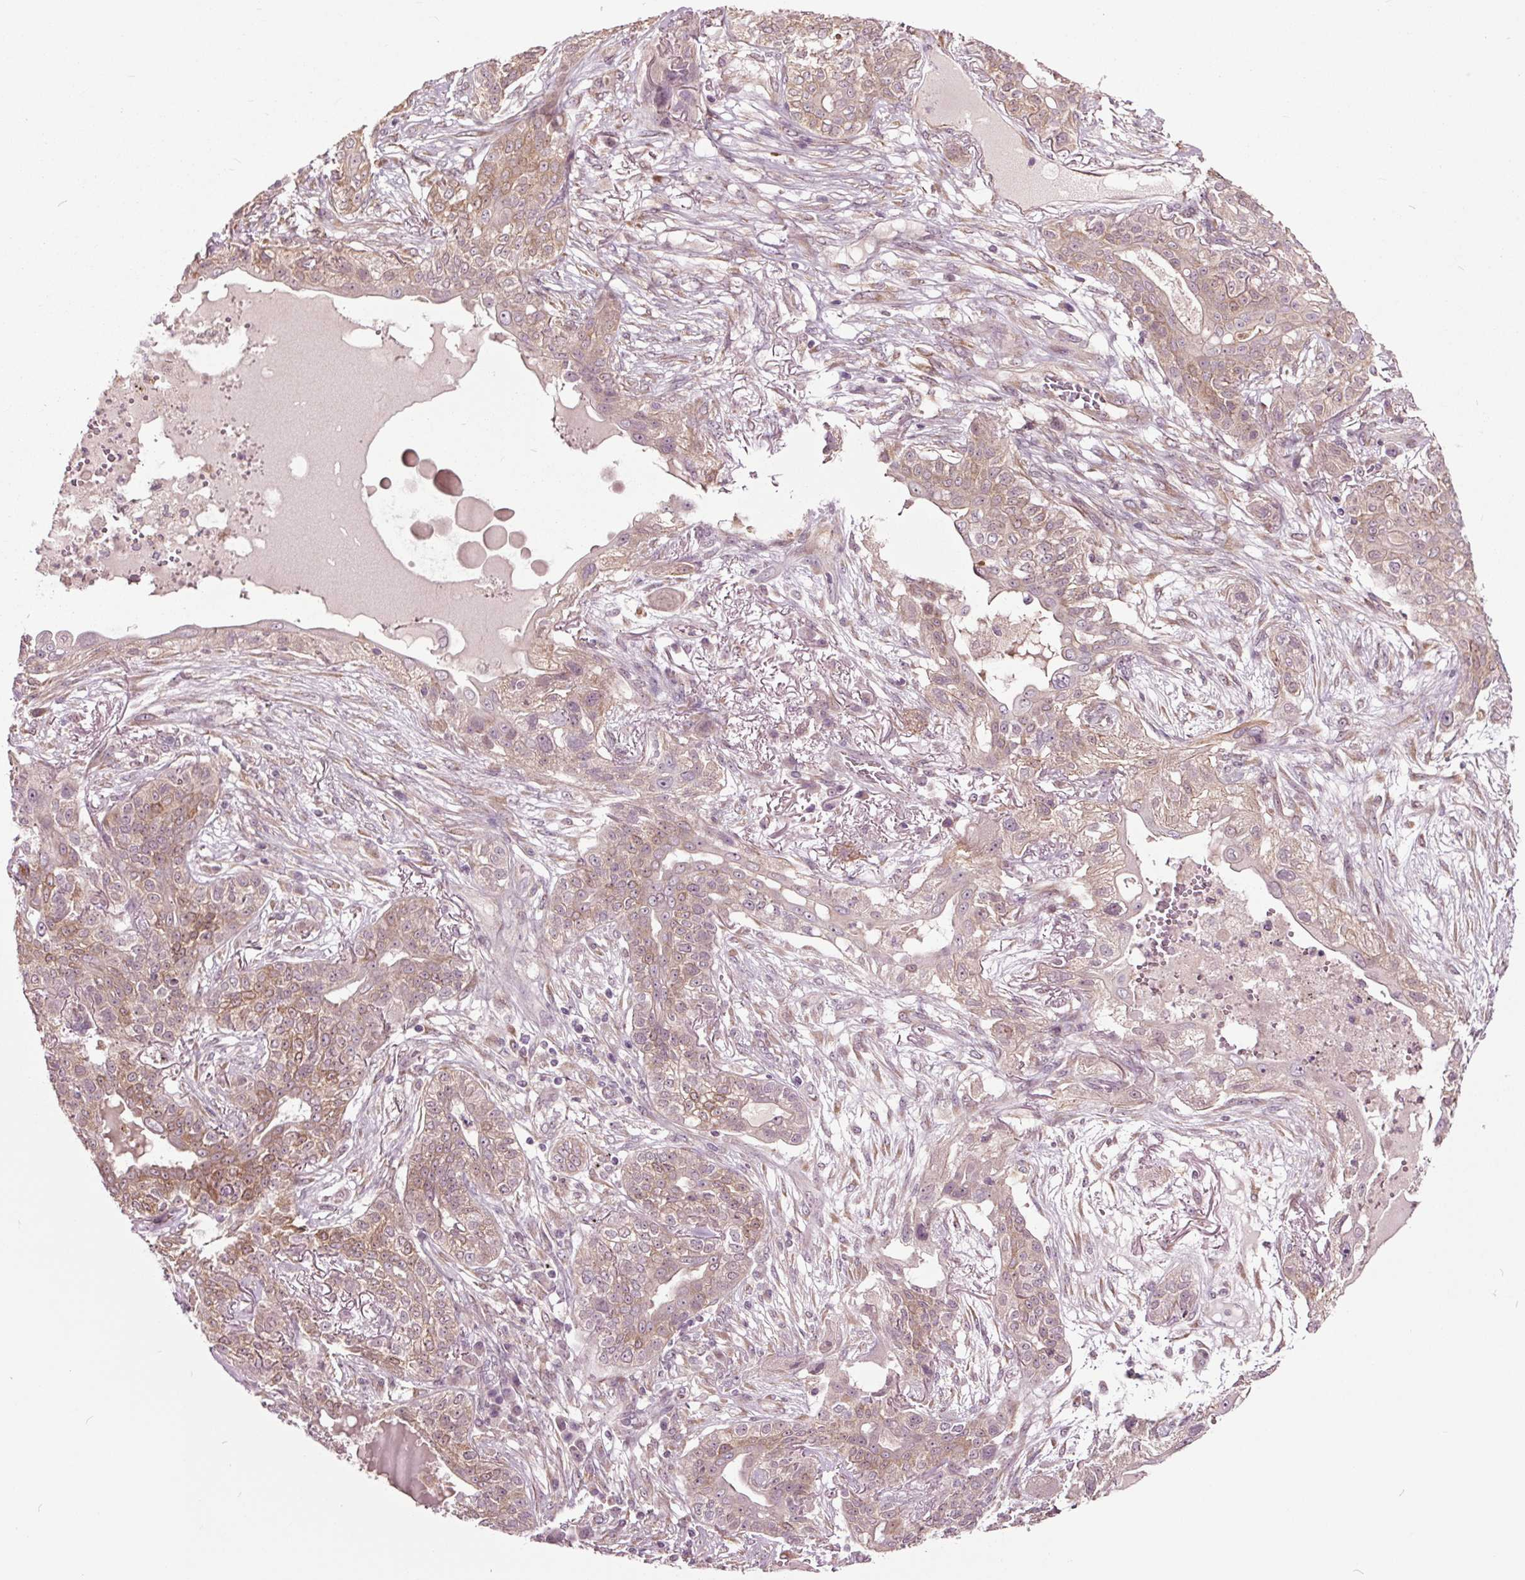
{"staining": {"intensity": "moderate", "quantity": "<25%", "location": "cytoplasmic/membranous"}, "tissue": "lung cancer", "cell_type": "Tumor cells", "image_type": "cancer", "snomed": [{"axis": "morphology", "description": "Squamous cell carcinoma, NOS"}, {"axis": "topography", "description": "Lung"}], "caption": "Moderate cytoplasmic/membranous protein expression is identified in approximately <25% of tumor cells in lung cancer.", "gene": "HAUS5", "patient": {"sex": "female", "age": 70}}